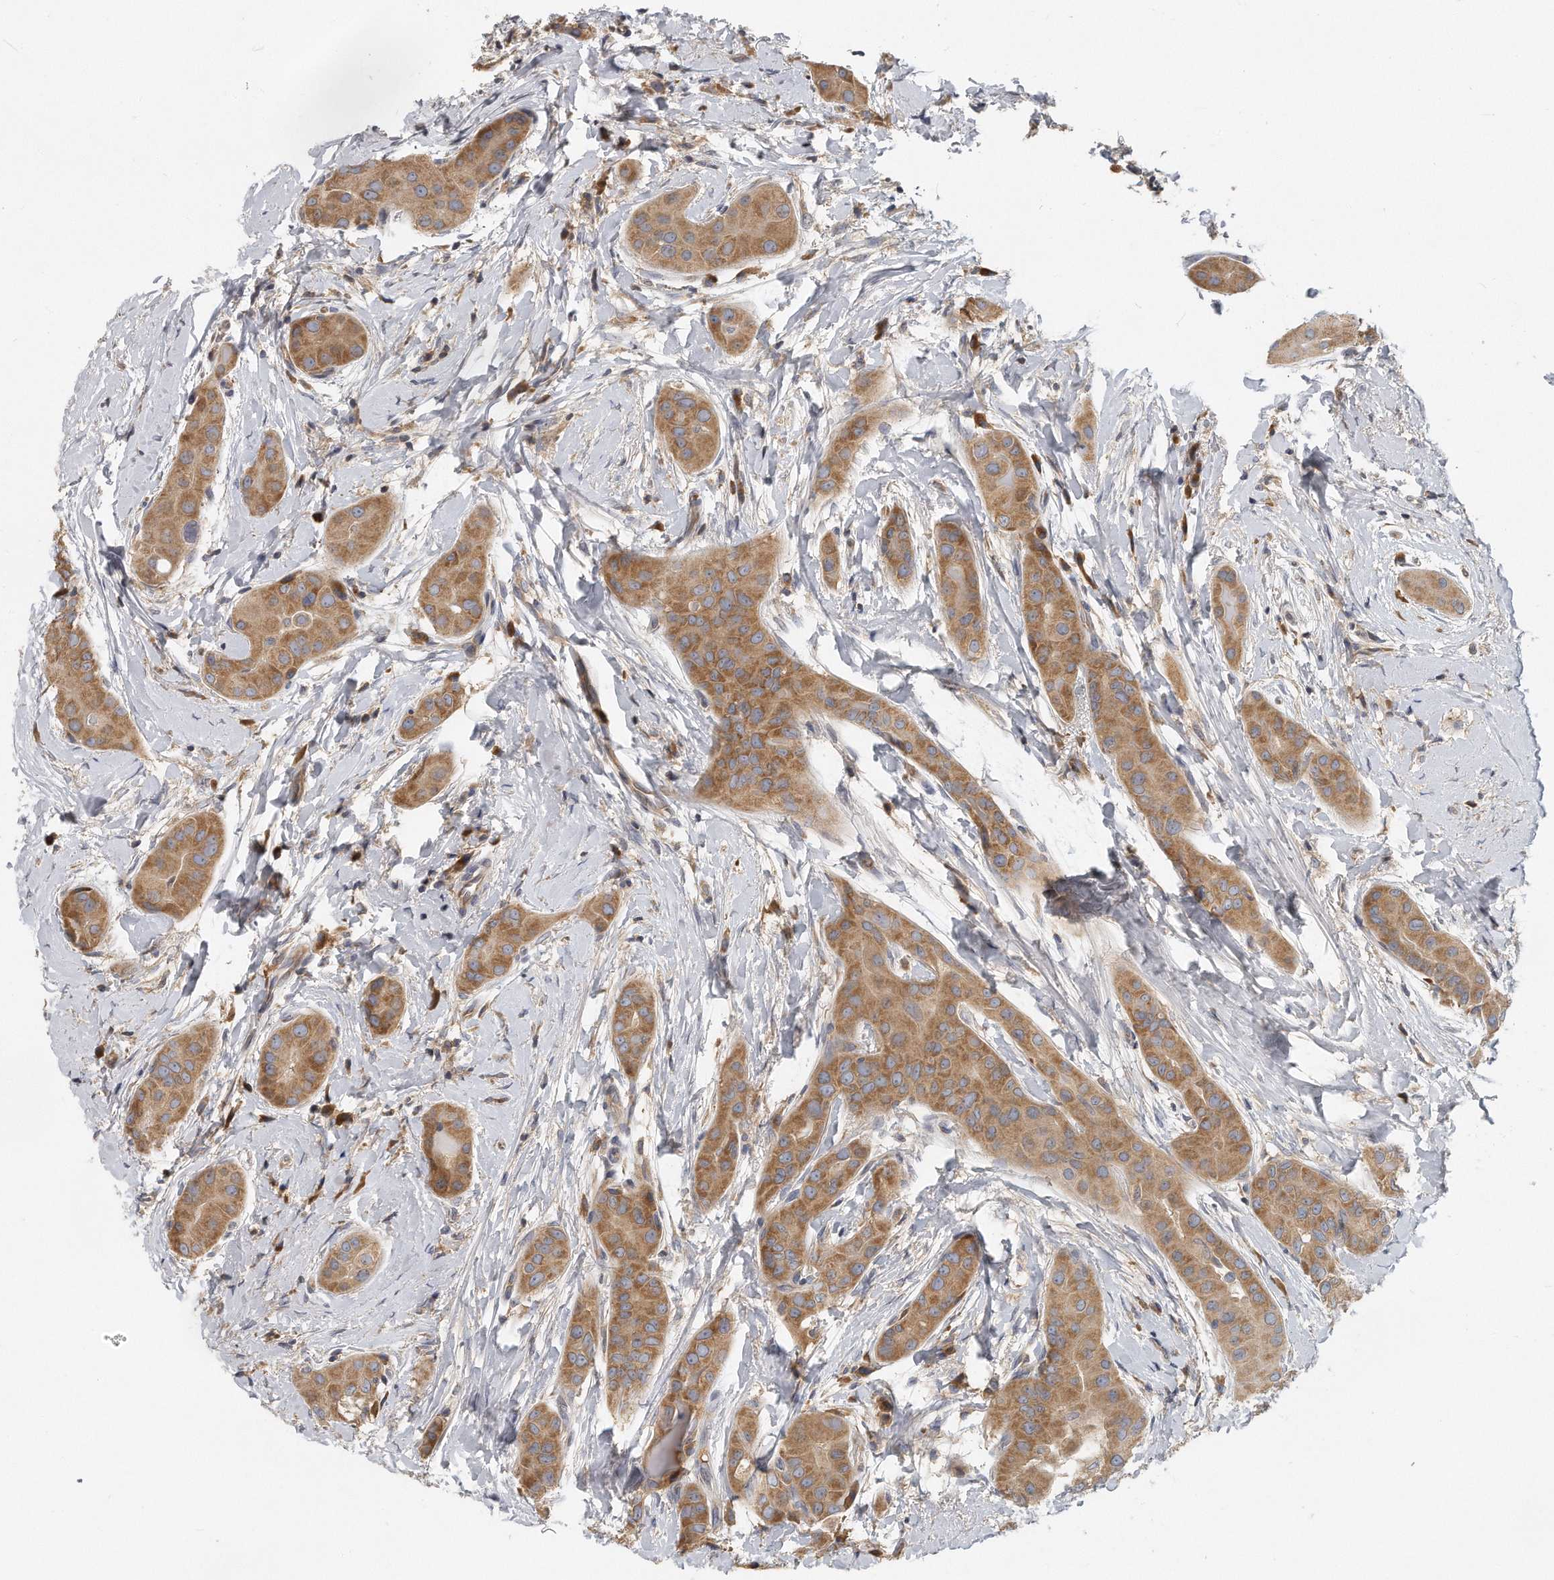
{"staining": {"intensity": "moderate", "quantity": ">75%", "location": "cytoplasmic/membranous"}, "tissue": "thyroid cancer", "cell_type": "Tumor cells", "image_type": "cancer", "snomed": [{"axis": "morphology", "description": "Papillary adenocarcinoma, NOS"}, {"axis": "topography", "description": "Thyroid gland"}], "caption": "Immunohistochemical staining of human thyroid papillary adenocarcinoma shows moderate cytoplasmic/membranous protein staining in approximately >75% of tumor cells.", "gene": "EIF3I", "patient": {"sex": "male", "age": 33}}